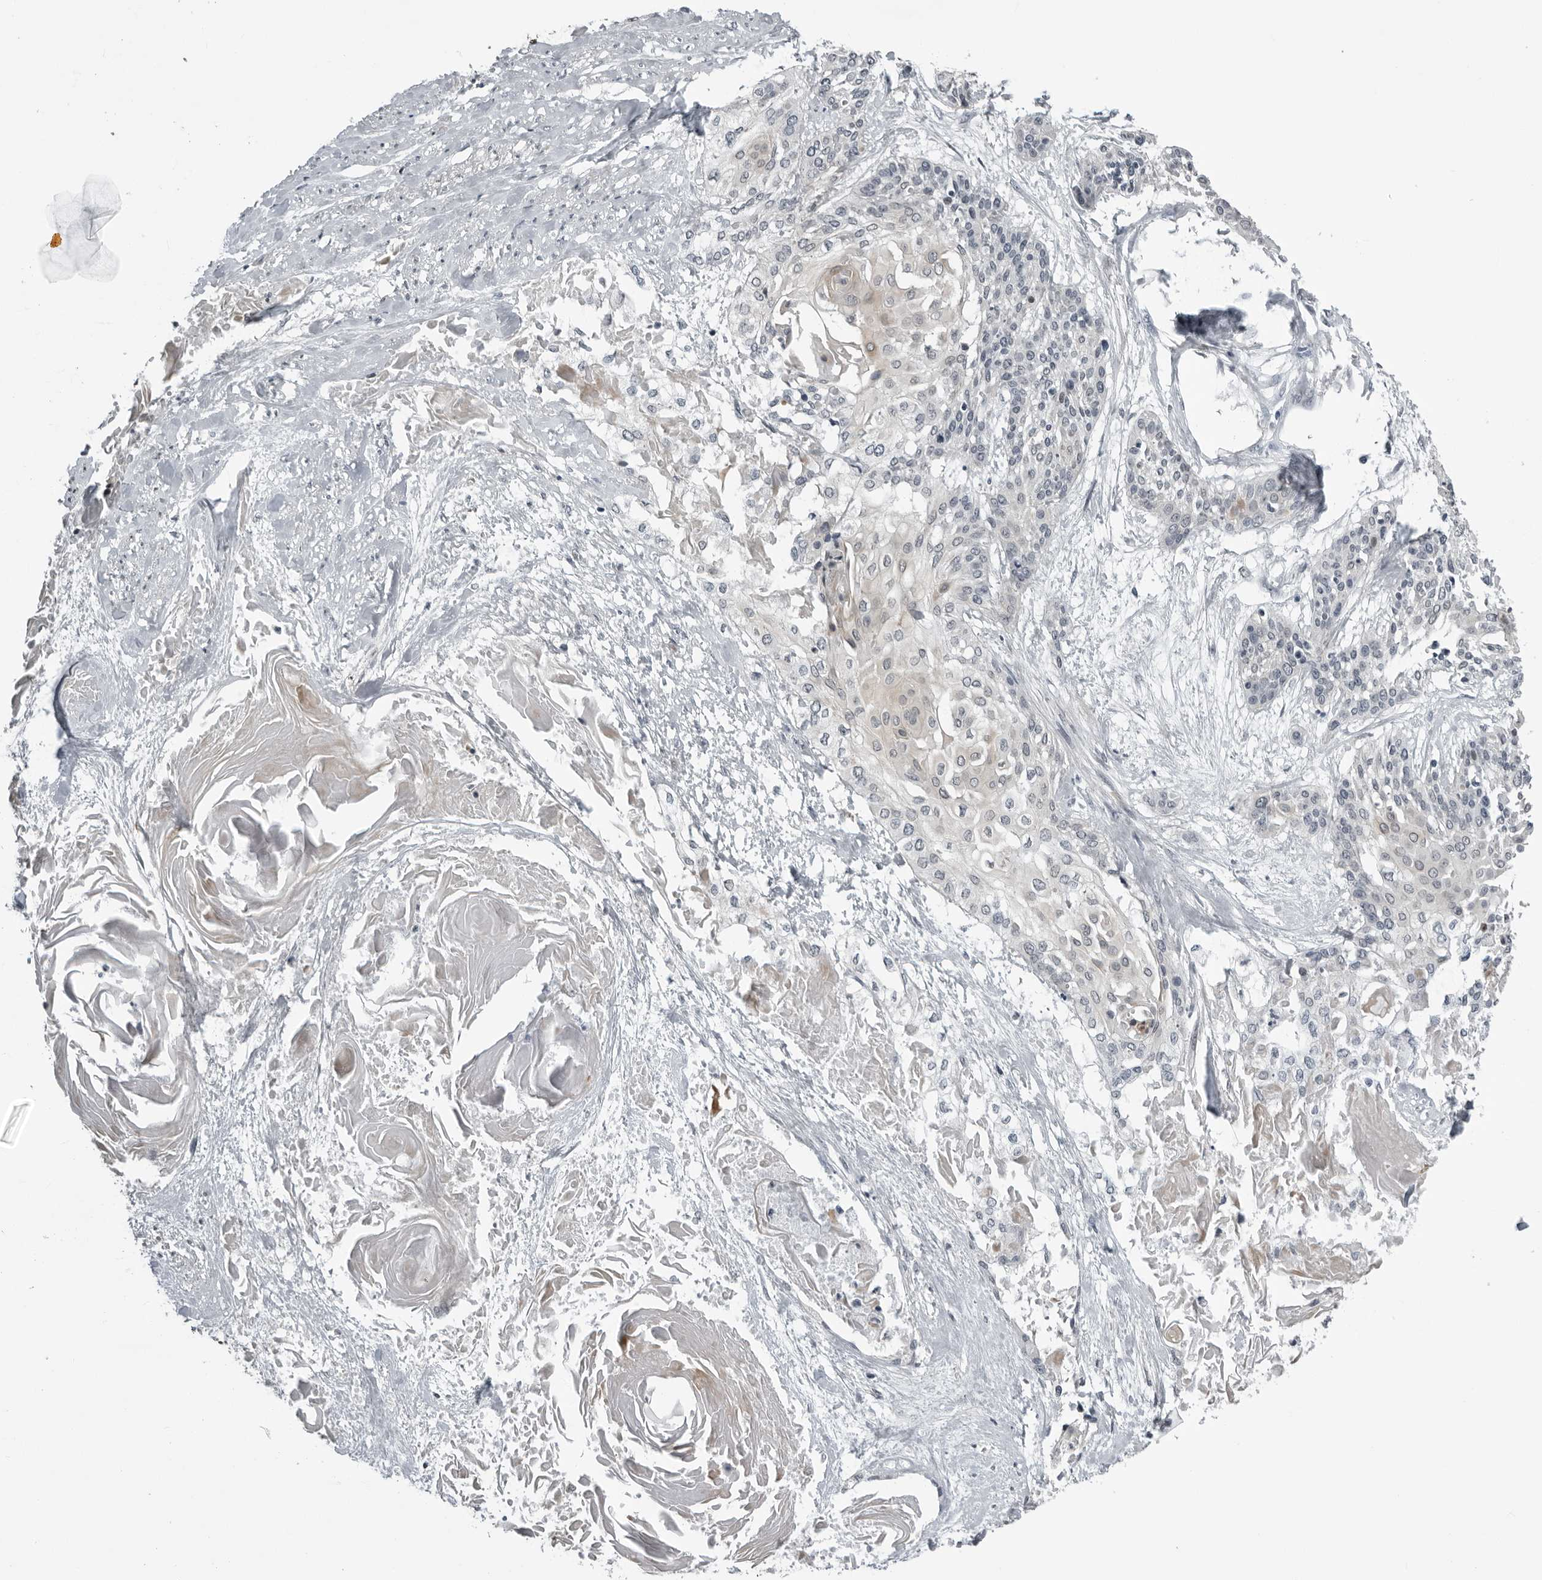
{"staining": {"intensity": "weak", "quantity": "<25%", "location": "cytoplasmic/membranous"}, "tissue": "cervical cancer", "cell_type": "Tumor cells", "image_type": "cancer", "snomed": [{"axis": "morphology", "description": "Squamous cell carcinoma, NOS"}, {"axis": "topography", "description": "Cervix"}], "caption": "This is a histopathology image of immunohistochemistry staining of cervical cancer, which shows no positivity in tumor cells.", "gene": "PRRX2", "patient": {"sex": "female", "age": 57}}